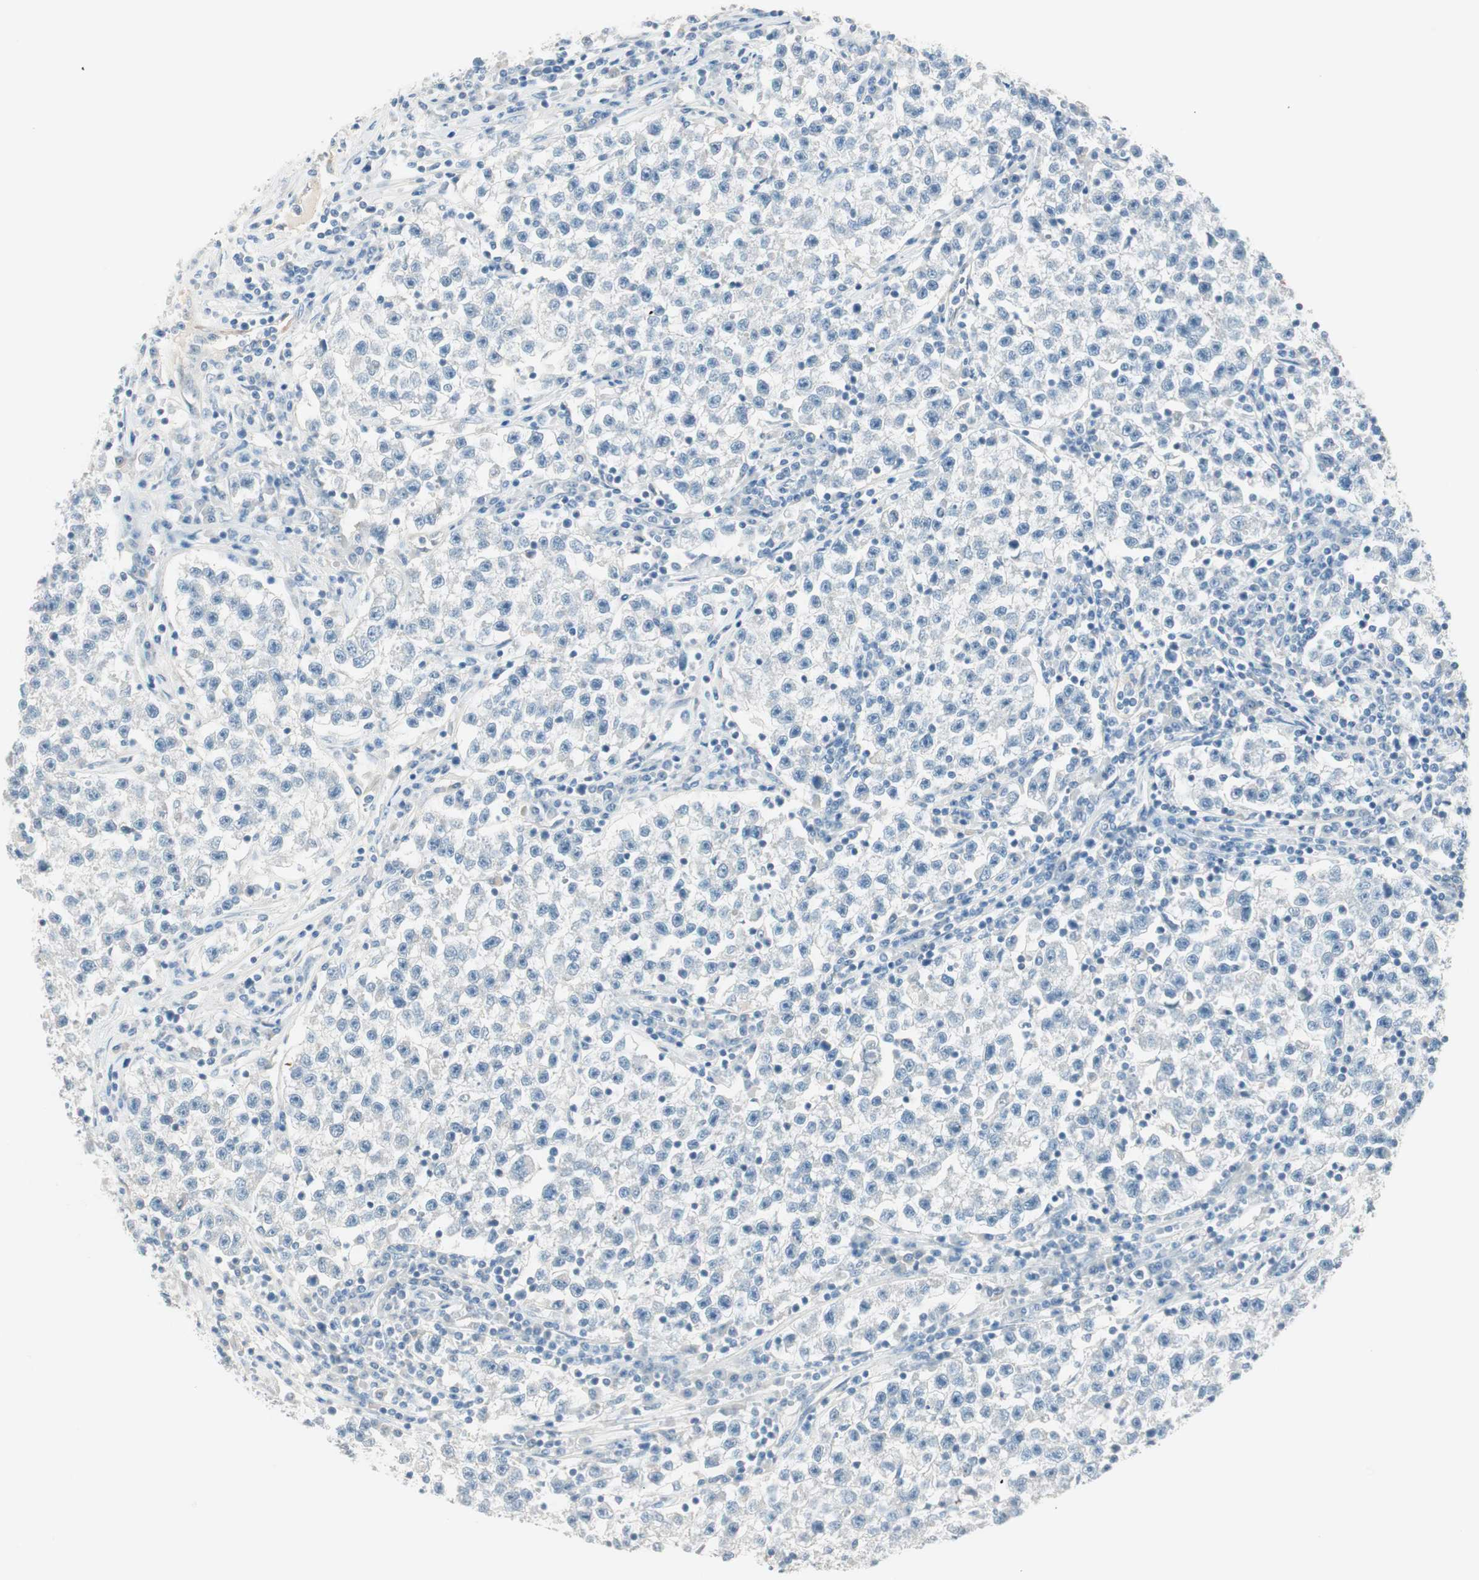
{"staining": {"intensity": "negative", "quantity": "none", "location": "none"}, "tissue": "testis cancer", "cell_type": "Tumor cells", "image_type": "cancer", "snomed": [{"axis": "morphology", "description": "Seminoma, NOS"}, {"axis": "topography", "description": "Testis"}], "caption": "Human testis seminoma stained for a protein using immunohistochemistry reveals no positivity in tumor cells.", "gene": "GNAO1", "patient": {"sex": "male", "age": 22}}